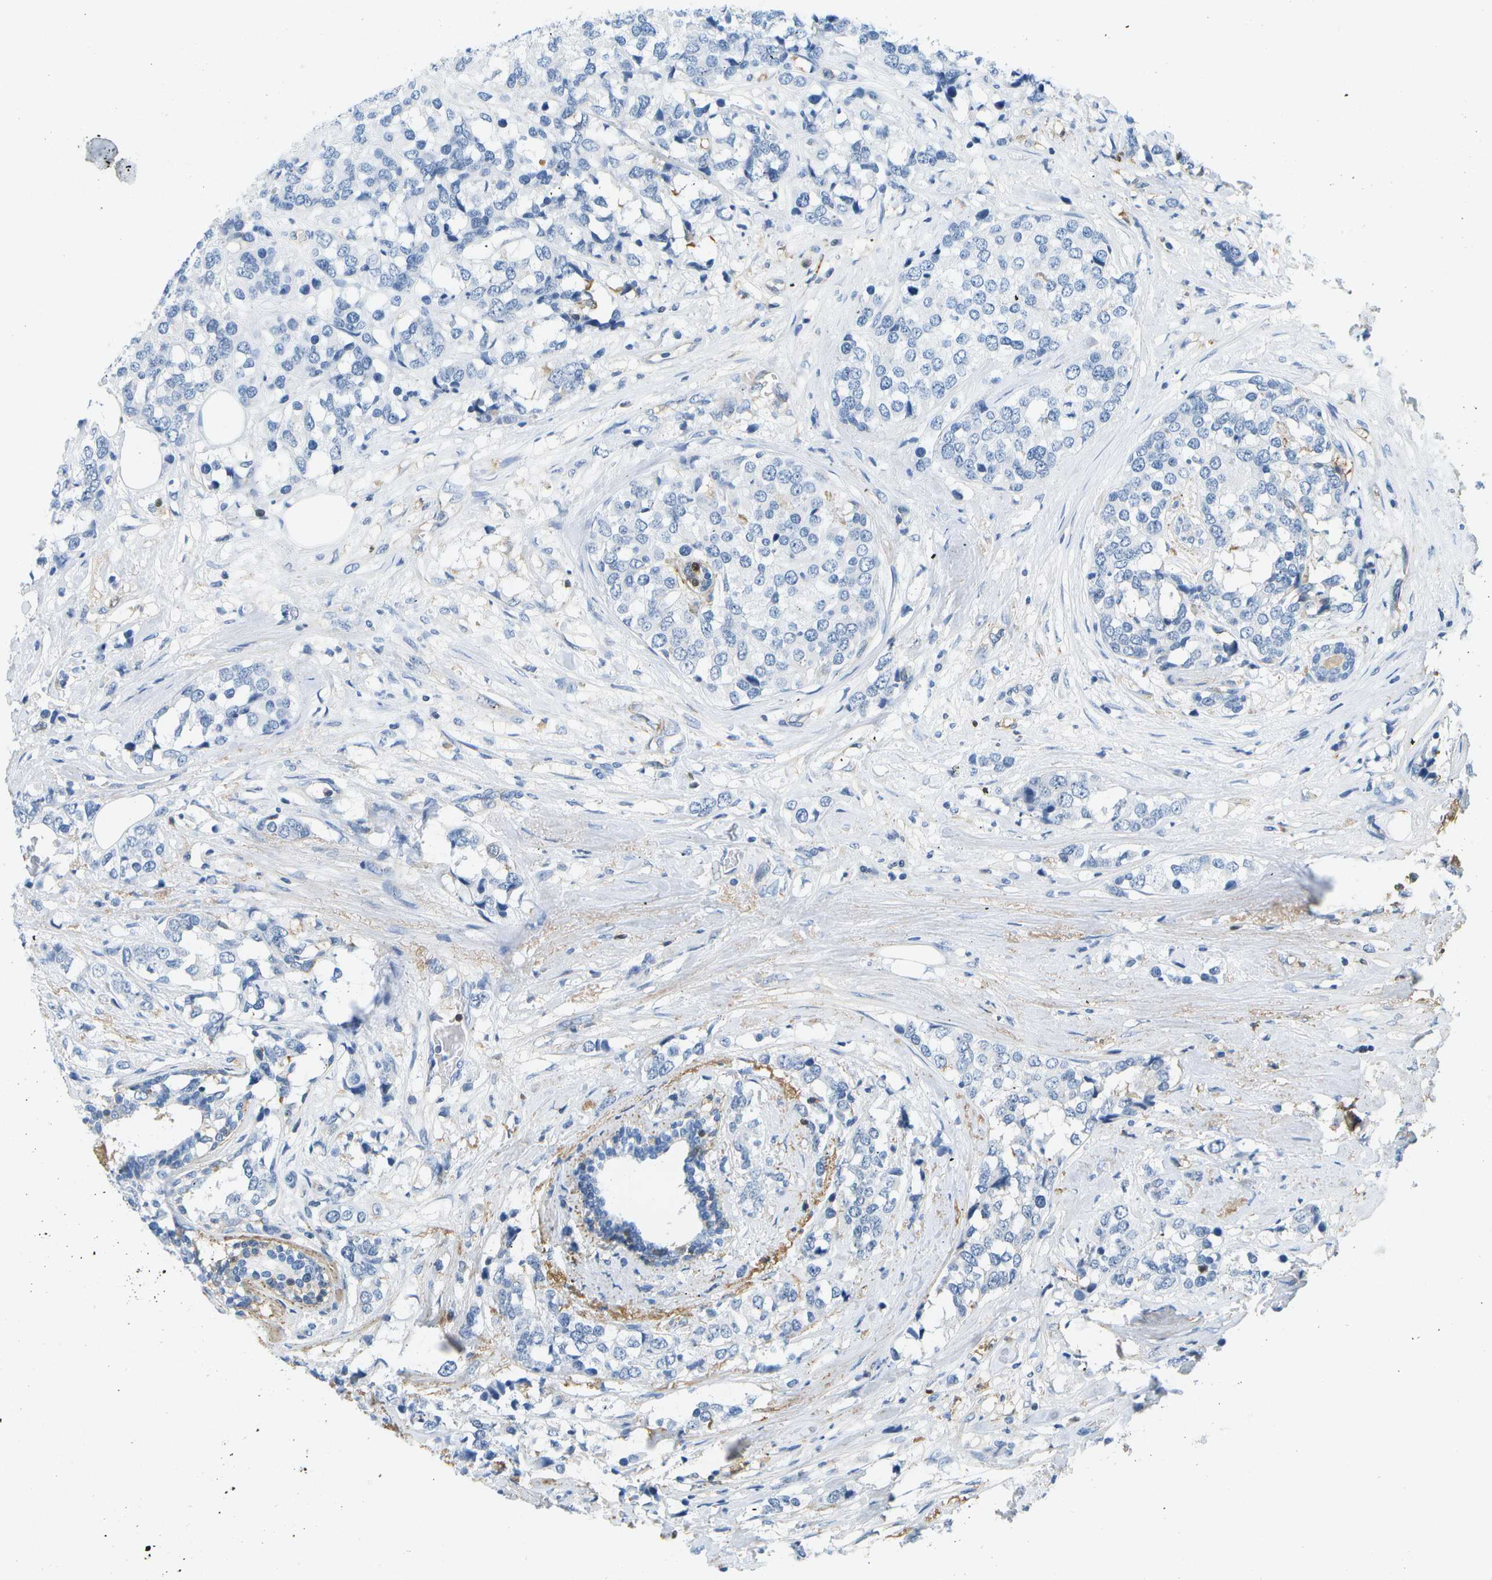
{"staining": {"intensity": "negative", "quantity": "none", "location": "none"}, "tissue": "breast cancer", "cell_type": "Tumor cells", "image_type": "cancer", "snomed": [{"axis": "morphology", "description": "Lobular carcinoma"}, {"axis": "topography", "description": "Breast"}], "caption": "Immunohistochemistry (IHC) of human breast lobular carcinoma reveals no positivity in tumor cells. (Stains: DAB (3,3'-diaminobenzidine) immunohistochemistry with hematoxylin counter stain, Microscopy: brightfield microscopy at high magnification).", "gene": "SERPINA1", "patient": {"sex": "female", "age": 59}}